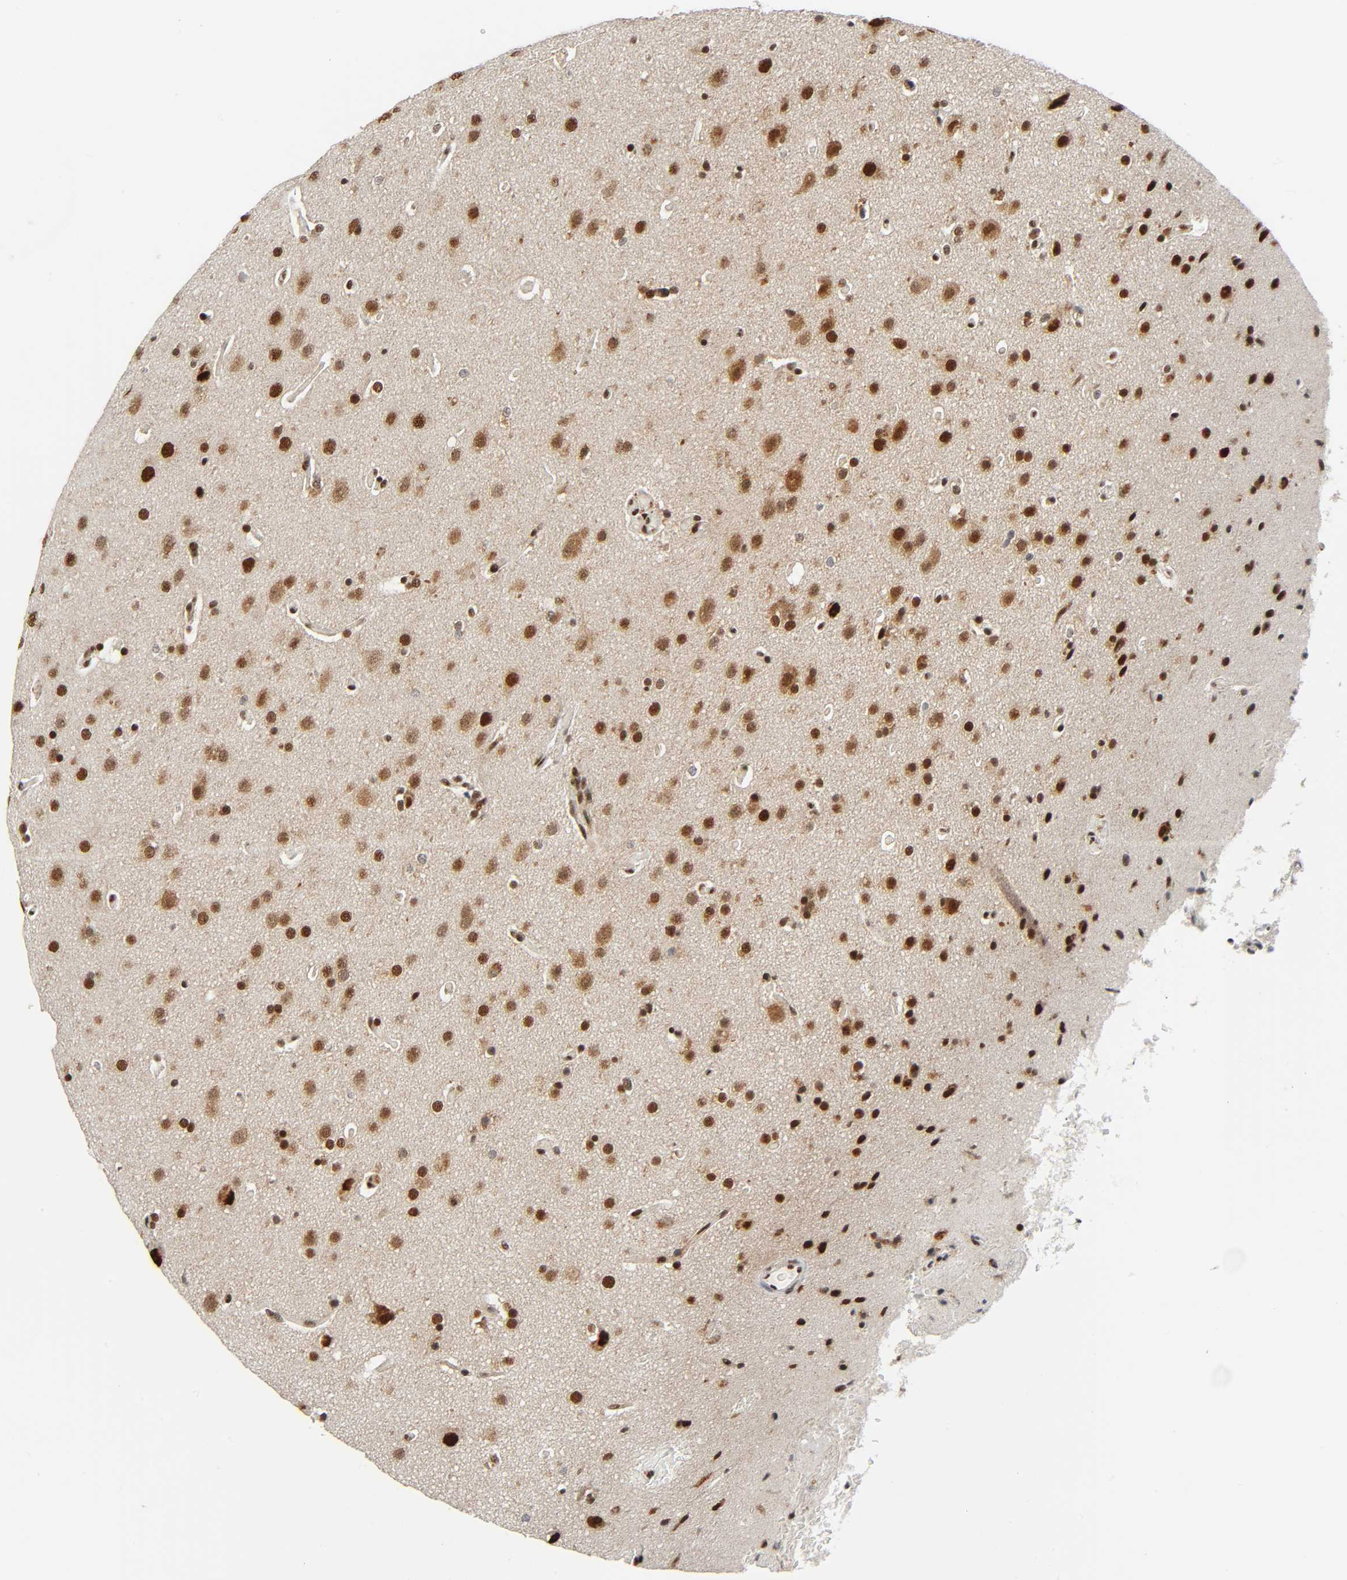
{"staining": {"intensity": "strong", "quantity": ">75%", "location": "nuclear"}, "tissue": "glioma", "cell_type": "Tumor cells", "image_type": "cancer", "snomed": [{"axis": "morphology", "description": "Glioma, malignant, Low grade"}, {"axis": "topography", "description": "Cerebral cortex"}], "caption": "The image shows immunohistochemical staining of glioma. There is strong nuclear positivity is appreciated in approximately >75% of tumor cells.", "gene": "CDK9", "patient": {"sex": "female", "age": 47}}